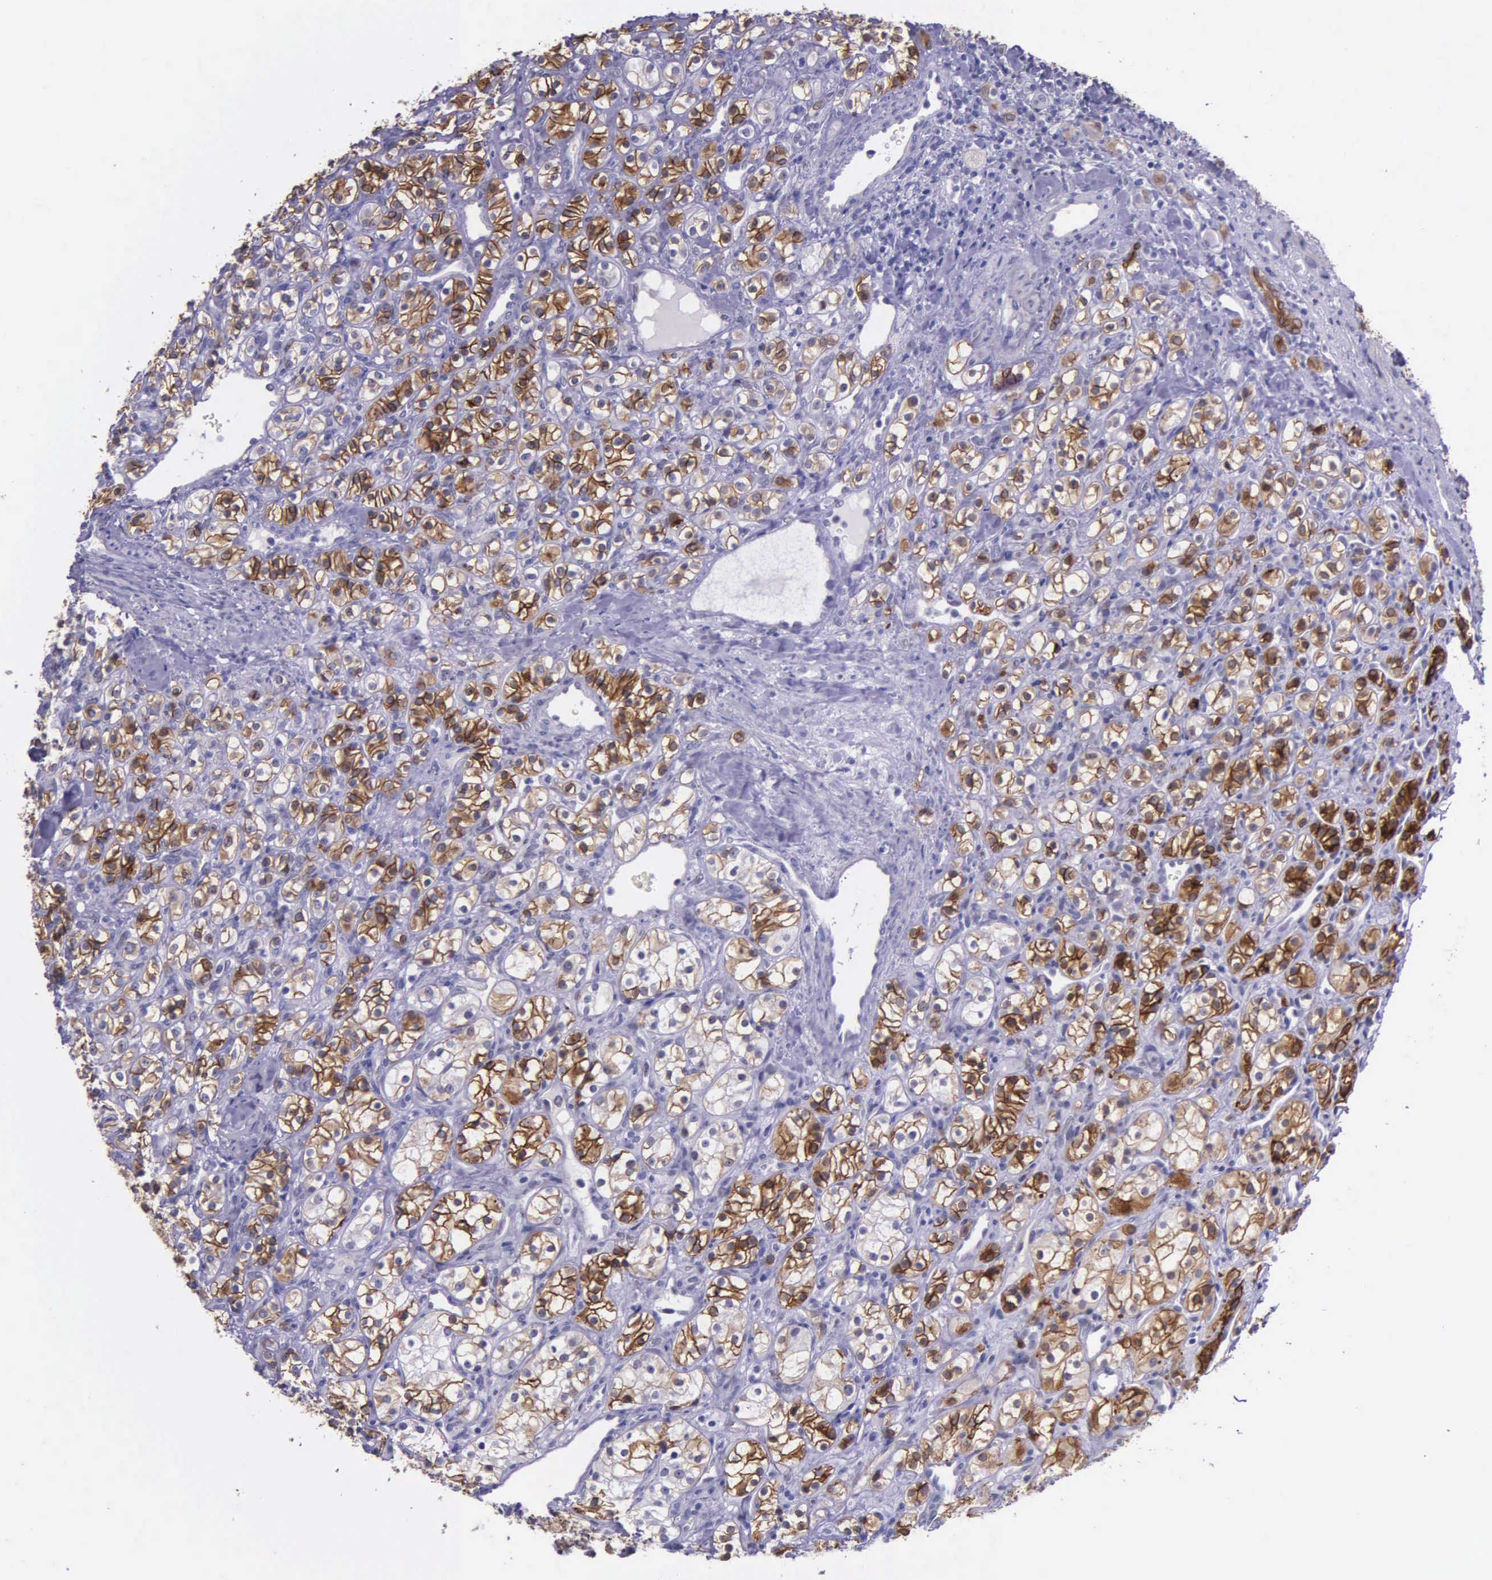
{"staining": {"intensity": "strong", "quantity": ">75%", "location": "cytoplasmic/membranous"}, "tissue": "renal cancer", "cell_type": "Tumor cells", "image_type": "cancer", "snomed": [{"axis": "morphology", "description": "Adenocarcinoma, NOS"}, {"axis": "topography", "description": "Kidney"}], "caption": "Protein analysis of renal adenocarcinoma tissue exhibits strong cytoplasmic/membranous staining in about >75% of tumor cells. (Stains: DAB (3,3'-diaminobenzidine) in brown, nuclei in blue, Microscopy: brightfield microscopy at high magnification).", "gene": "AHNAK2", "patient": {"sex": "male", "age": 77}}